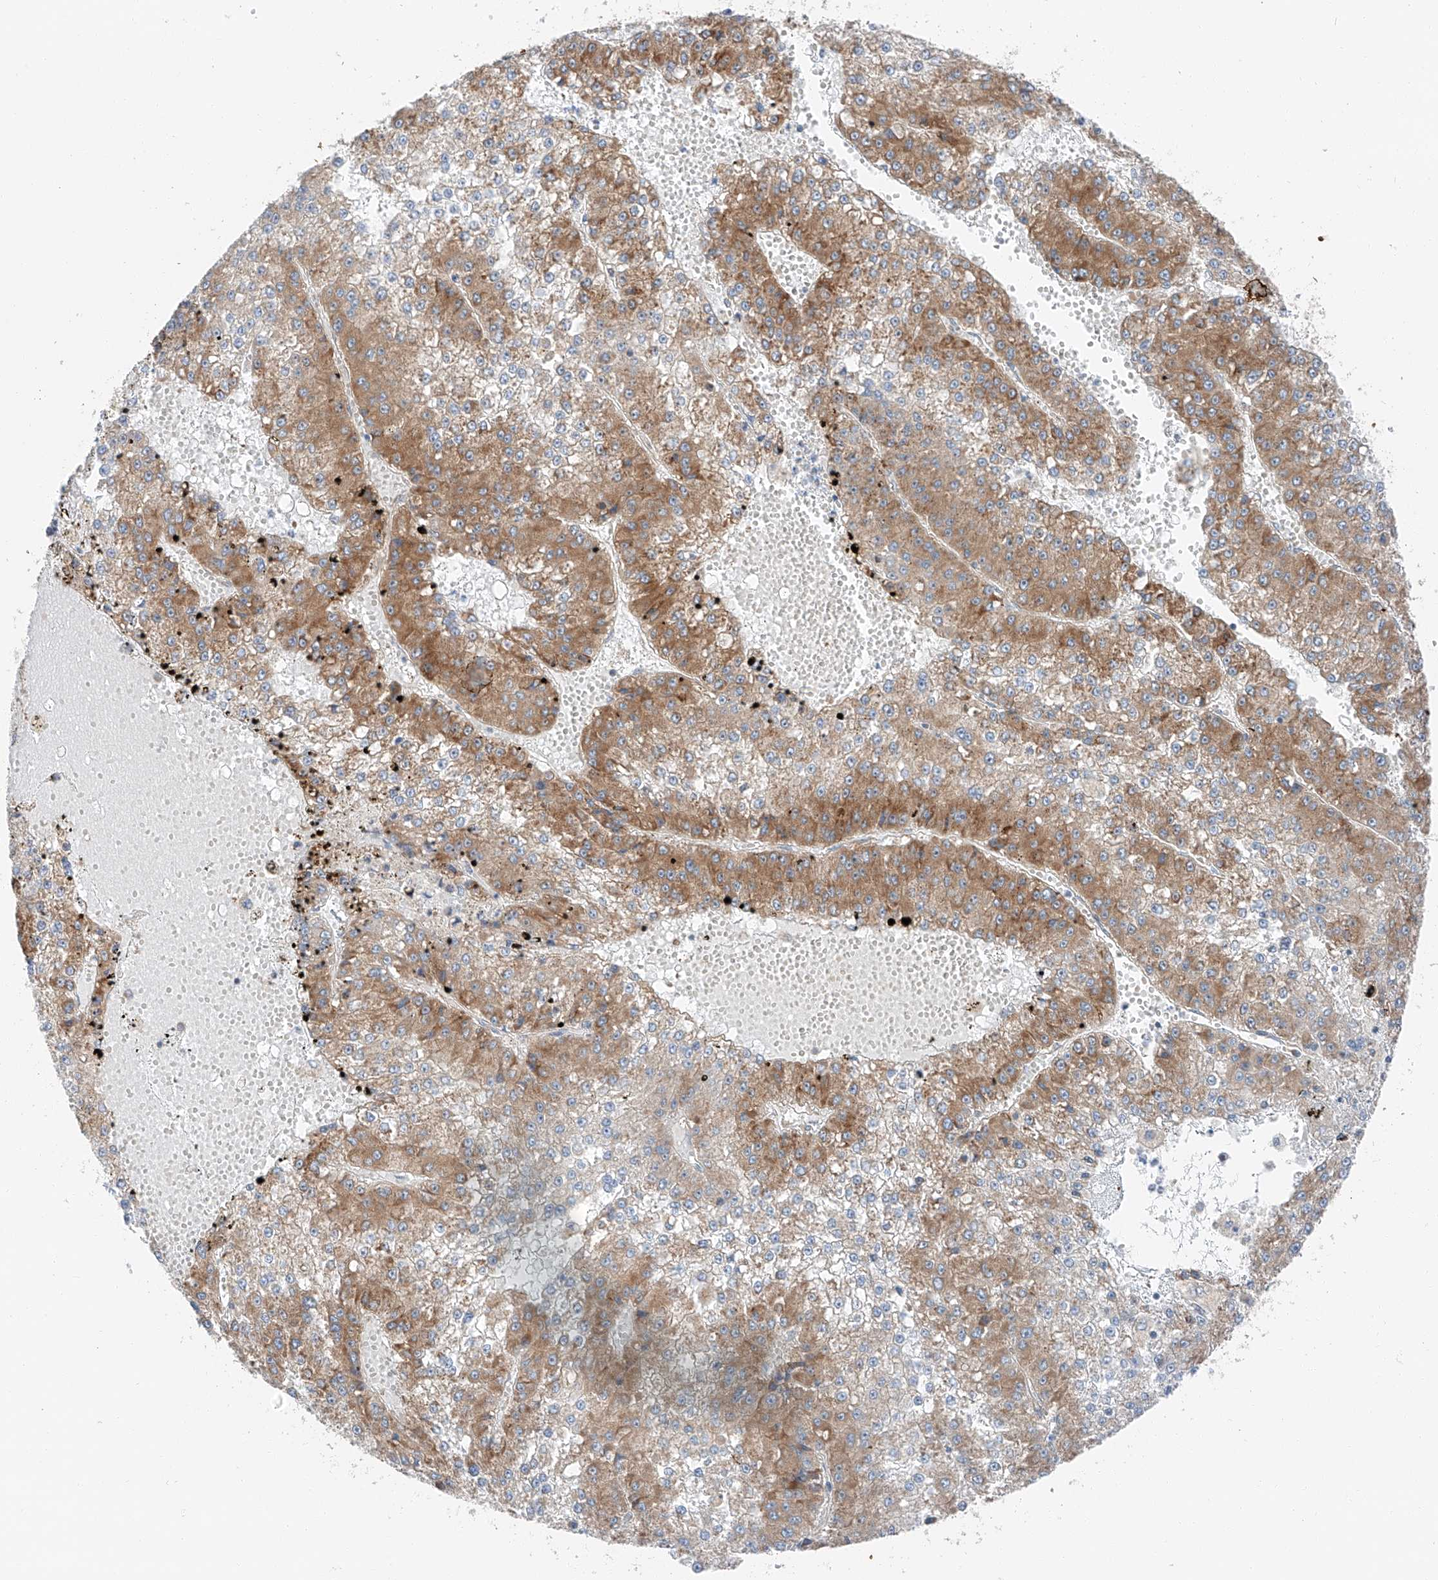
{"staining": {"intensity": "moderate", "quantity": "25%-75%", "location": "cytoplasmic/membranous"}, "tissue": "liver cancer", "cell_type": "Tumor cells", "image_type": "cancer", "snomed": [{"axis": "morphology", "description": "Carcinoma, Hepatocellular, NOS"}, {"axis": "topography", "description": "Liver"}], "caption": "The histopathology image demonstrates a brown stain indicating the presence of a protein in the cytoplasmic/membranous of tumor cells in hepatocellular carcinoma (liver).", "gene": "ZC3H15", "patient": {"sex": "female", "age": 73}}